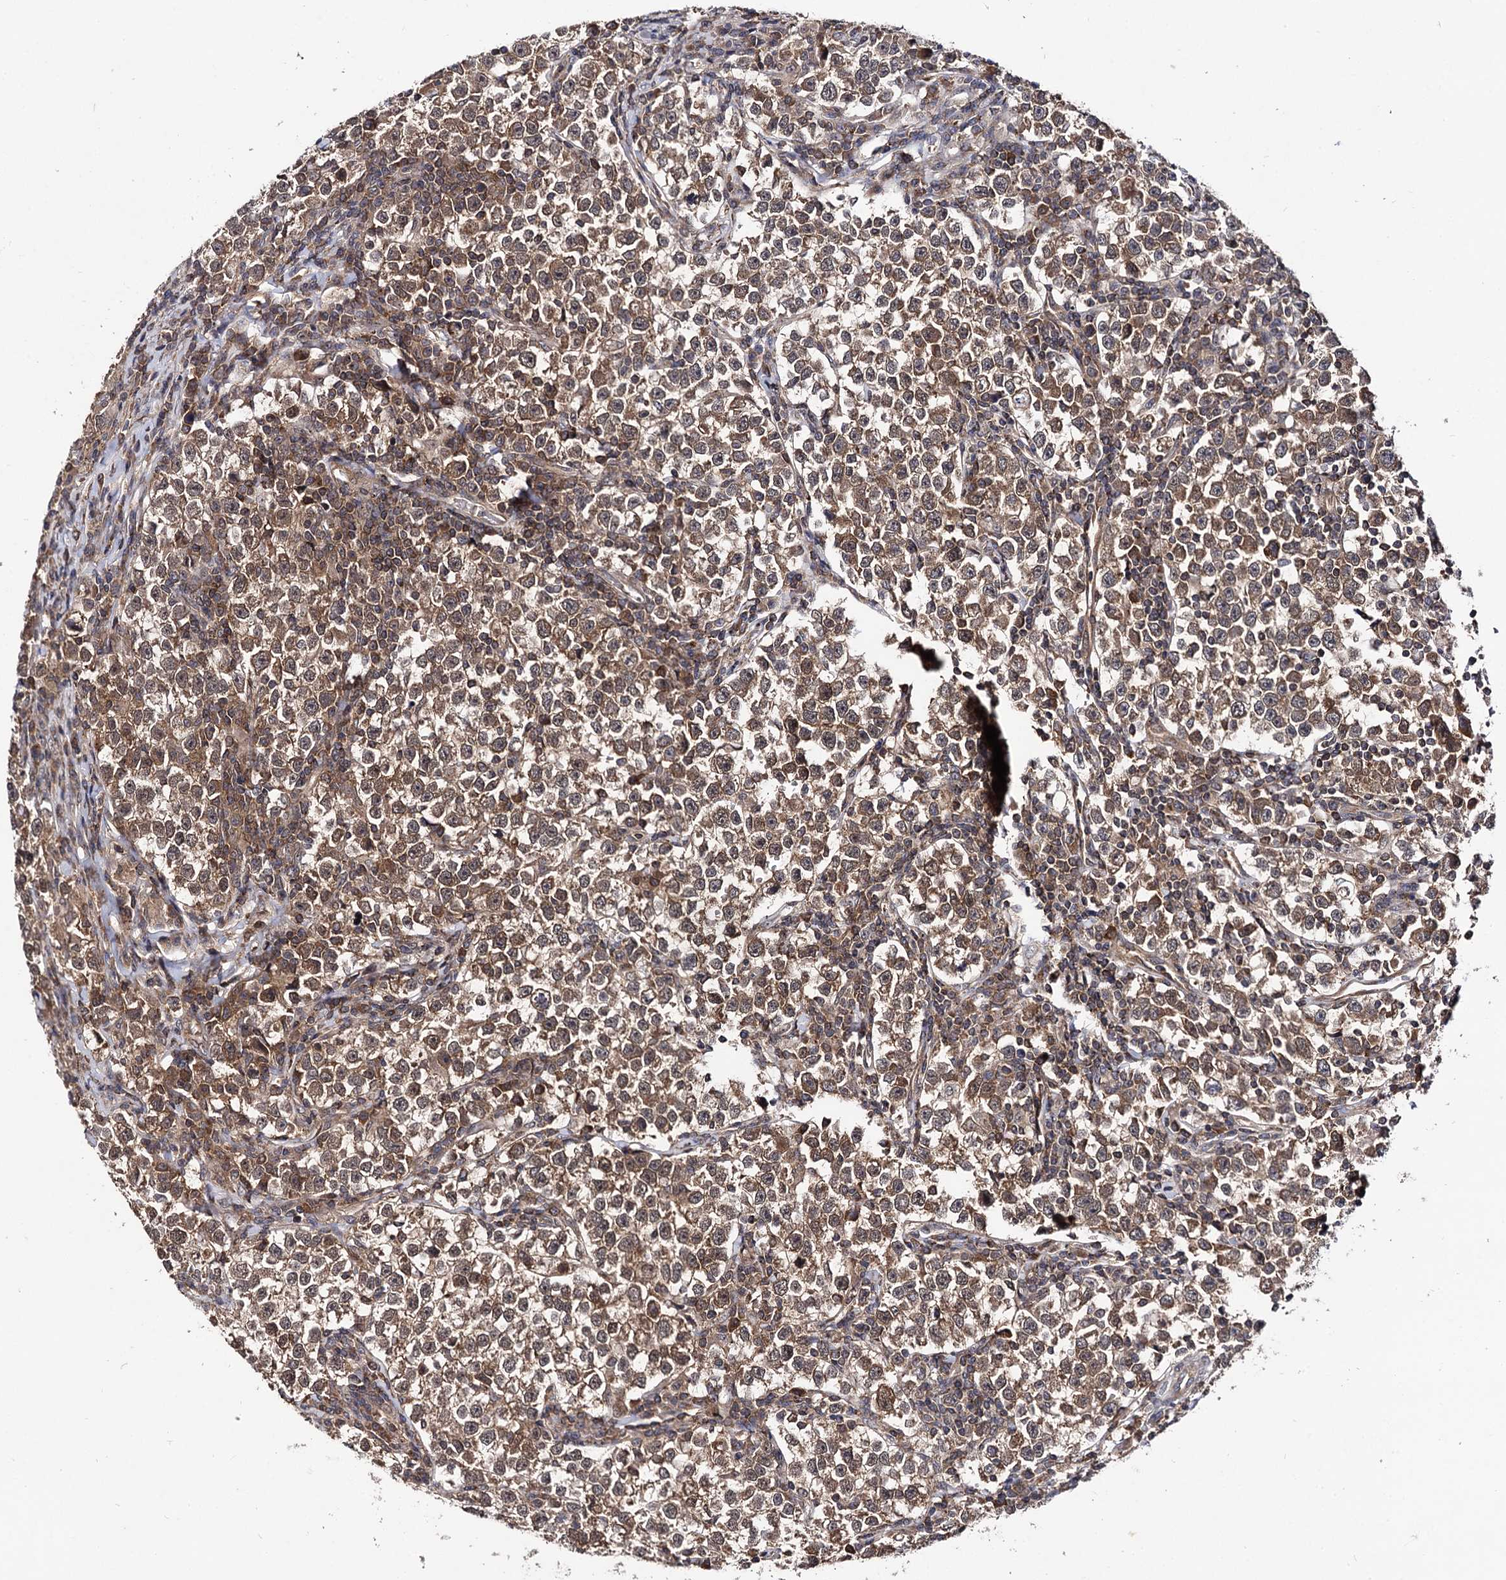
{"staining": {"intensity": "moderate", "quantity": ">75%", "location": "cytoplasmic/membranous,nuclear"}, "tissue": "testis cancer", "cell_type": "Tumor cells", "image_type": "cancer", "snomed": [{"axis": "morphology", "description": "Normal tissue, NOS"}, {"axis": "morphology", "description": "Seminoma, NOS"}, {"axis": "topography", "description": "Testis"}], "caption": "Testis cancer stained for a protein (brown) displays moderate cytoplasmic/membranous and nuclear positive staining in about >75% of tumor cells.", "gene": "MICAL2", "patient": {"sex": "male", "age": 43}}